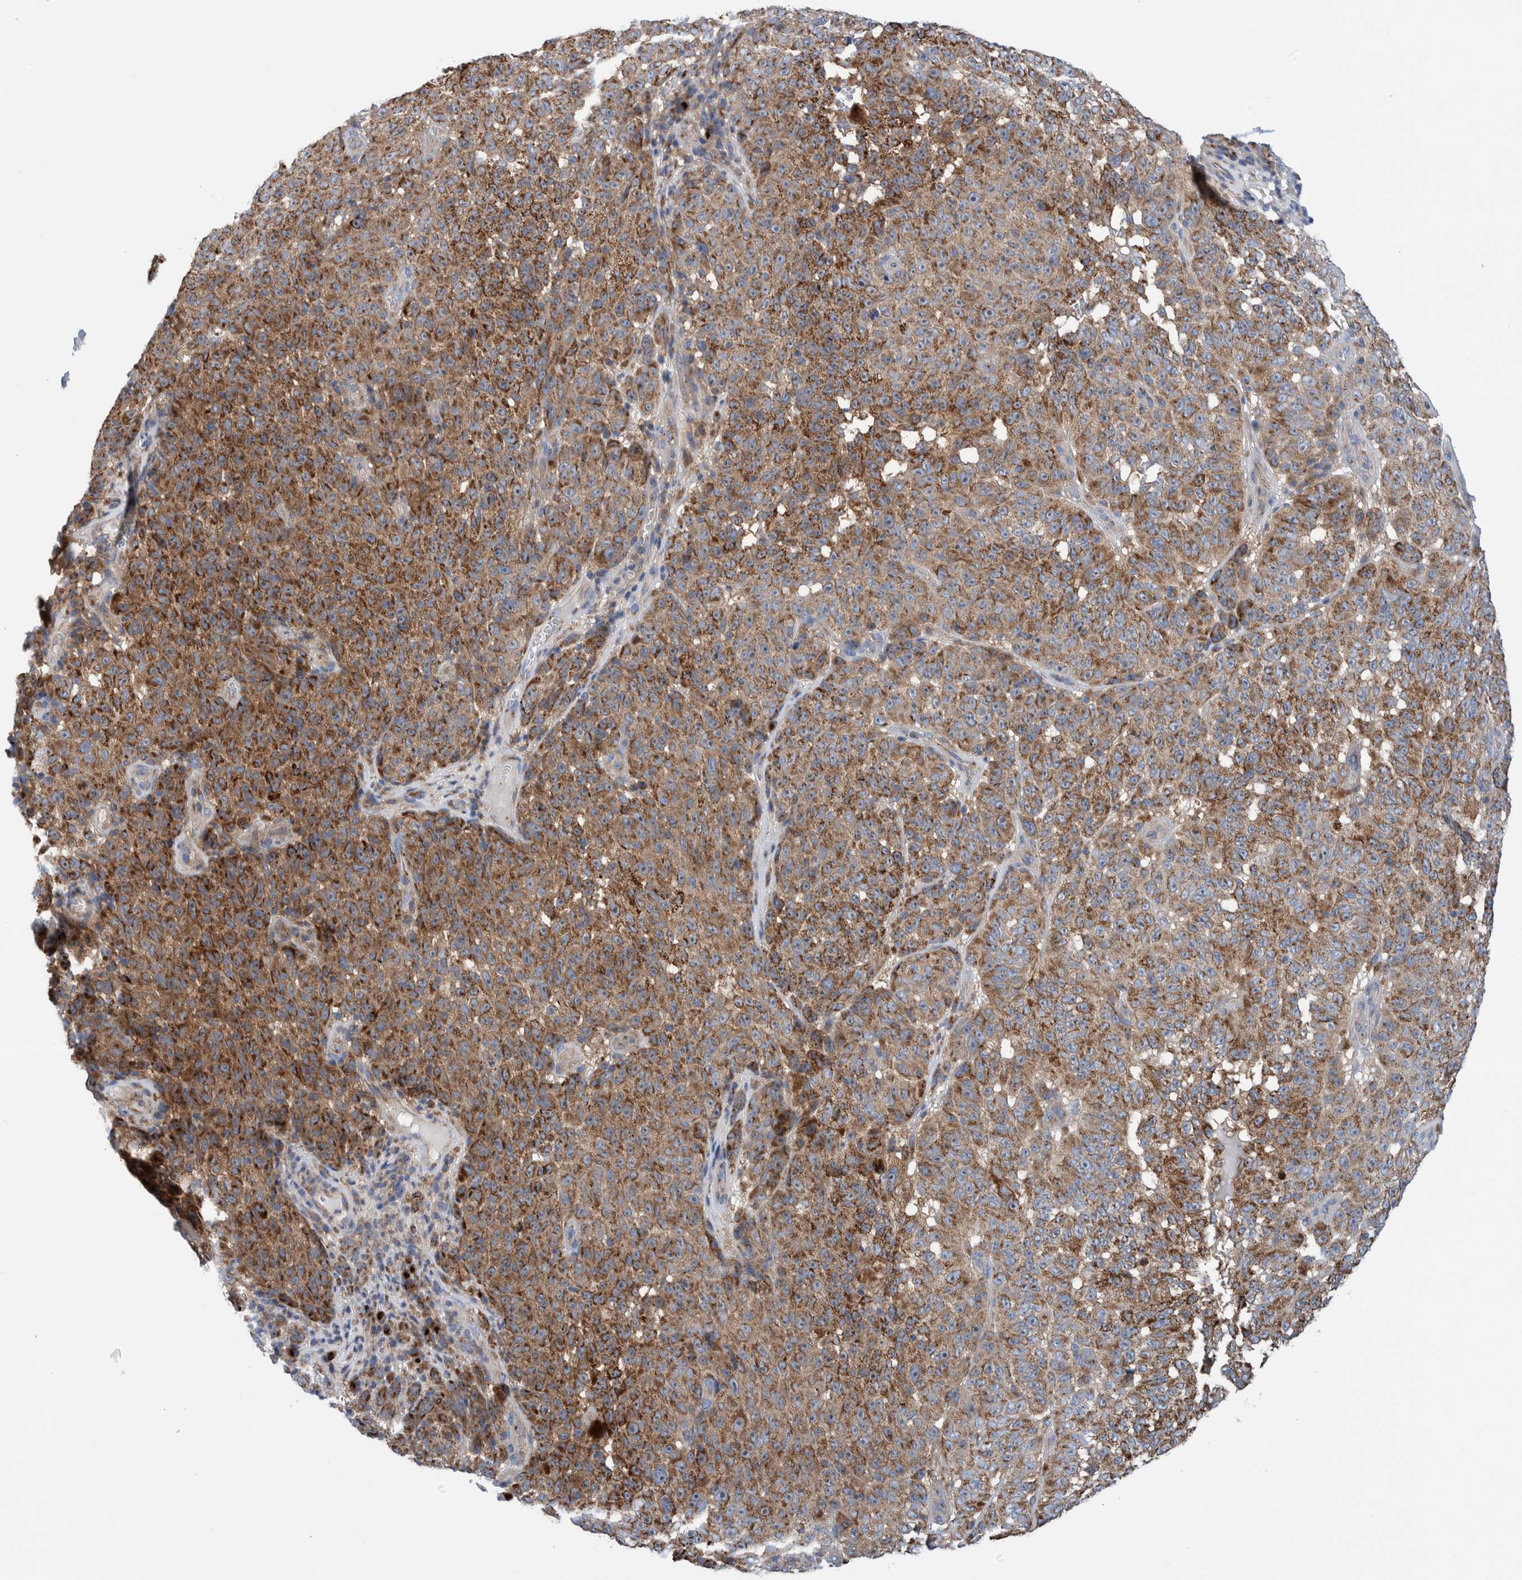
{"staining": {"intensity": "moderate", "quantity": ">75%", "location": "cytoplasmic/membranous"}, "tissue": "melanoma", "cell_type": "Tumor cells", "image_type": "cancer", "snomed": [{"axis": "morphology", "description": "Malignant melanoma, NOS"}, {"axis": "topography", "description": "Skin"}], "caption": "An image of human melanoma stained for a protein shows moderate cytoplasmic/membranous brown staining in tumor cells.", "gene": "TRIM58", "patient": {"sex": "female", "age": 82}}